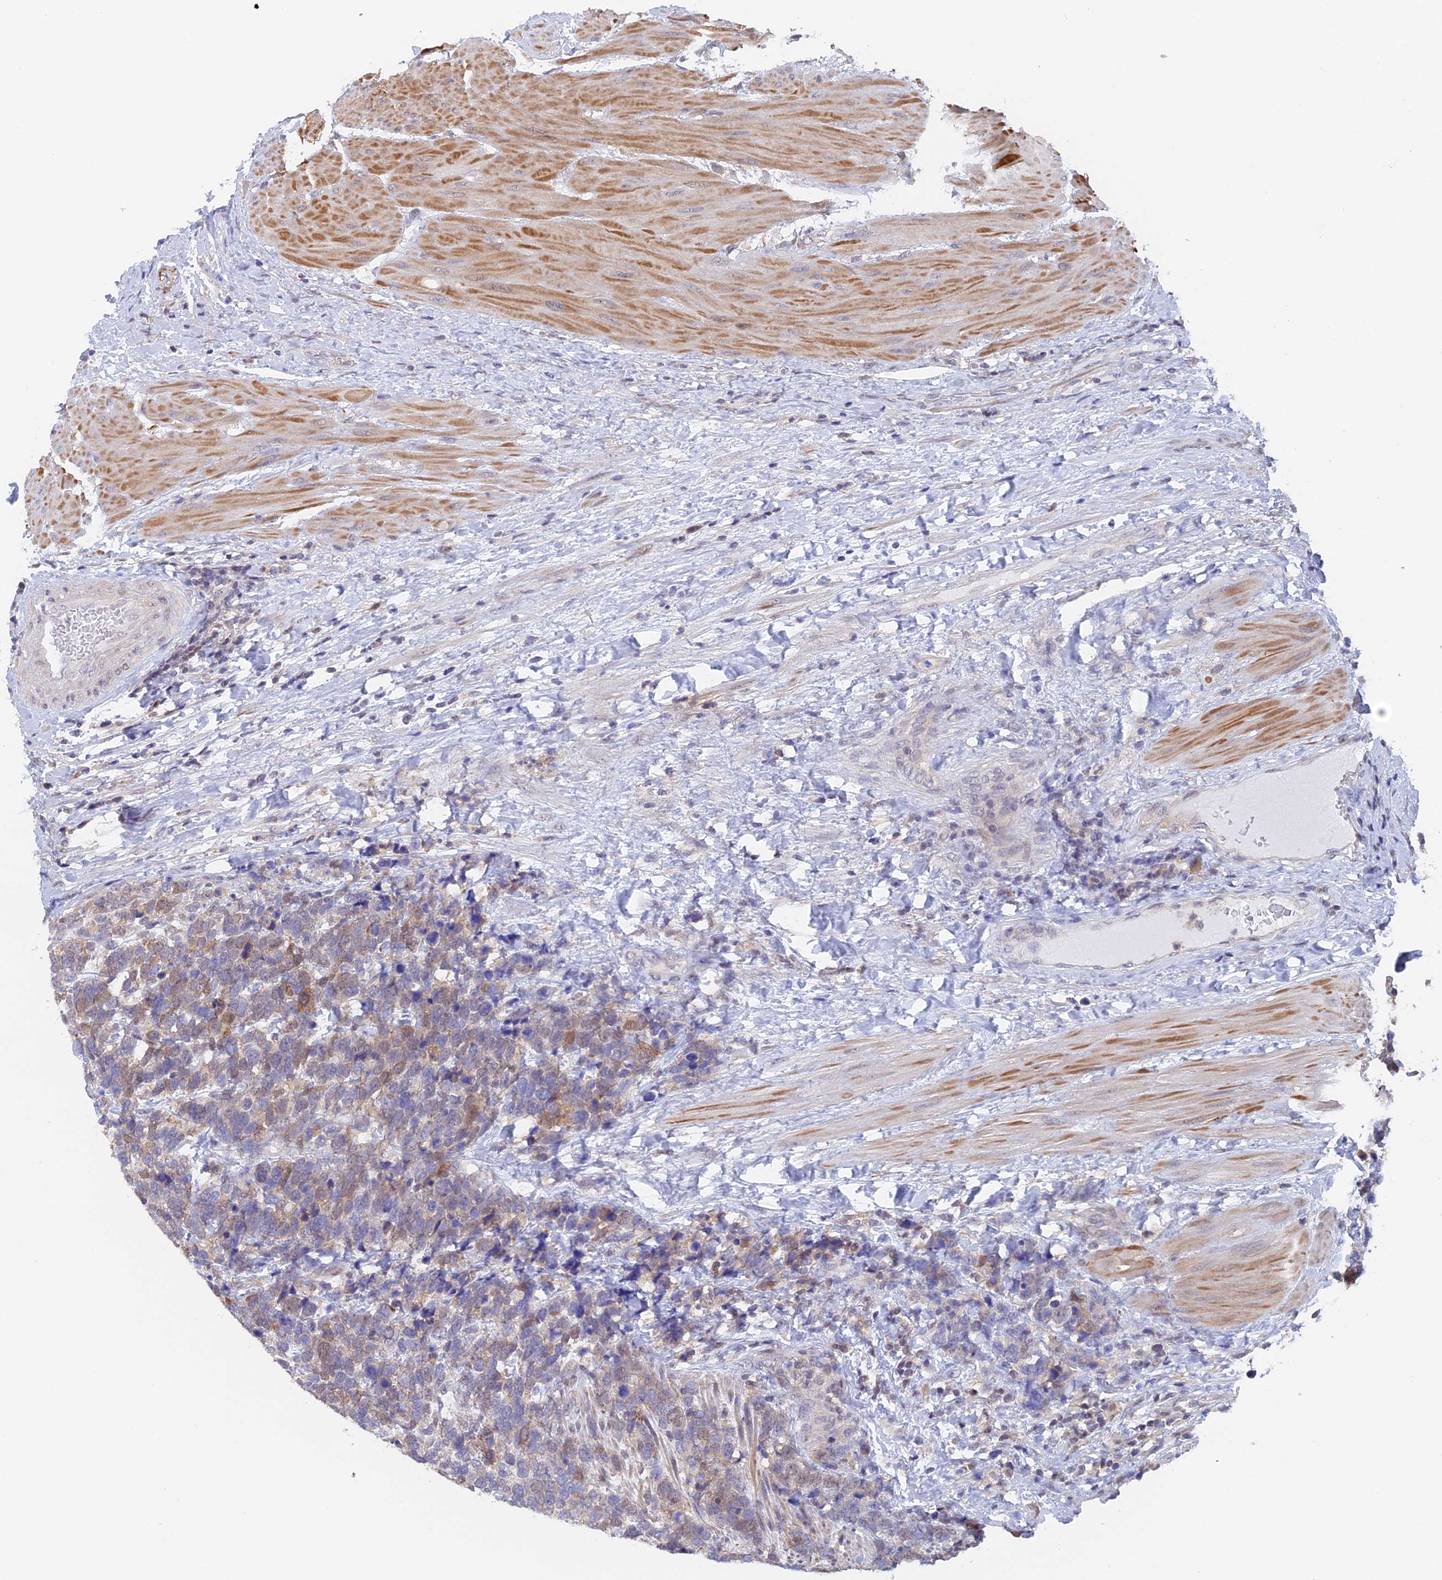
{"staining": {"intensity": "moderate", "quantity": "<25%", "location": "cytoplasmic/membranous,nuclear"}, "tissue": "urothelial cancer", "cell_type": "Tumor cells", "image_type": "cancer", "snomed": [{"axis": "morphology", "description": "Urothelial carcinoma, High grade"}, {"axis": "topography", "description": "Urinary bladder"}], "caption": "The photomicrograph exhibits staining of urothelial cancer, revealing moderate cytoplasmic/membranous and nuclear protein staining (brown color) within tumor cells.", "gene": "STUB1", "patient": {"sex": "female", "age": 82}}